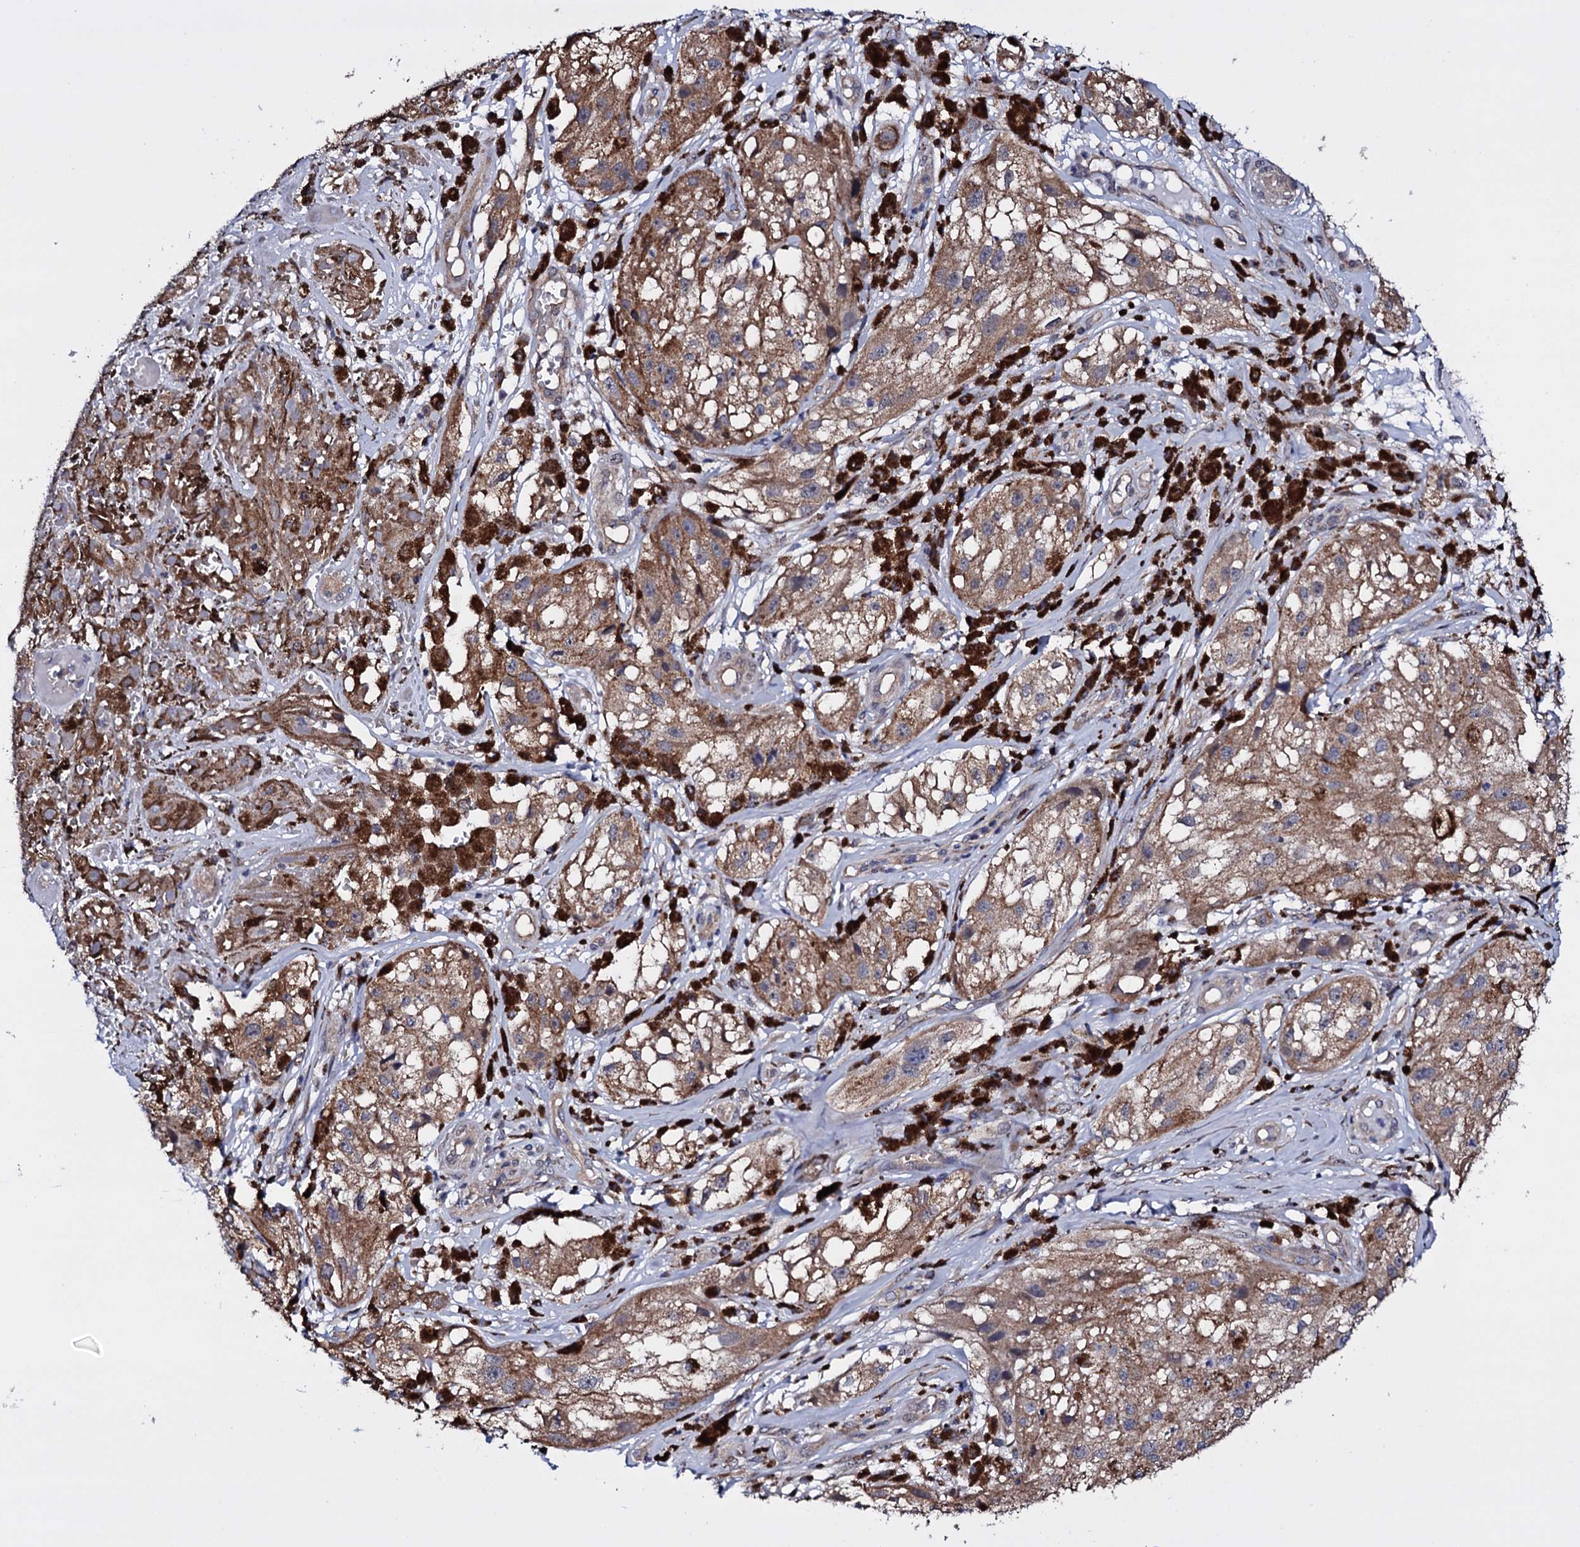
{"staining": {"intensity": "moderate", "quantity": ">75%", "location": "cytoplasmic/membranous"}, "tissue": "melanoma", "cell_type": "Tumor cells", "image_type": "cancer", "snomed": [{"axis": "morphology", "description": "Malignant melanoma, NOS"}, {"axis": "topography", "description": "Skin"}], "caption": "A medium amount of moderate cytoplasmic/membranous staining is appreciated in approximately >75% of tumor cells in malignant melanoma tissue.", "gene": "GAREM1", "patient": {"sex": "male", "age": 88}}